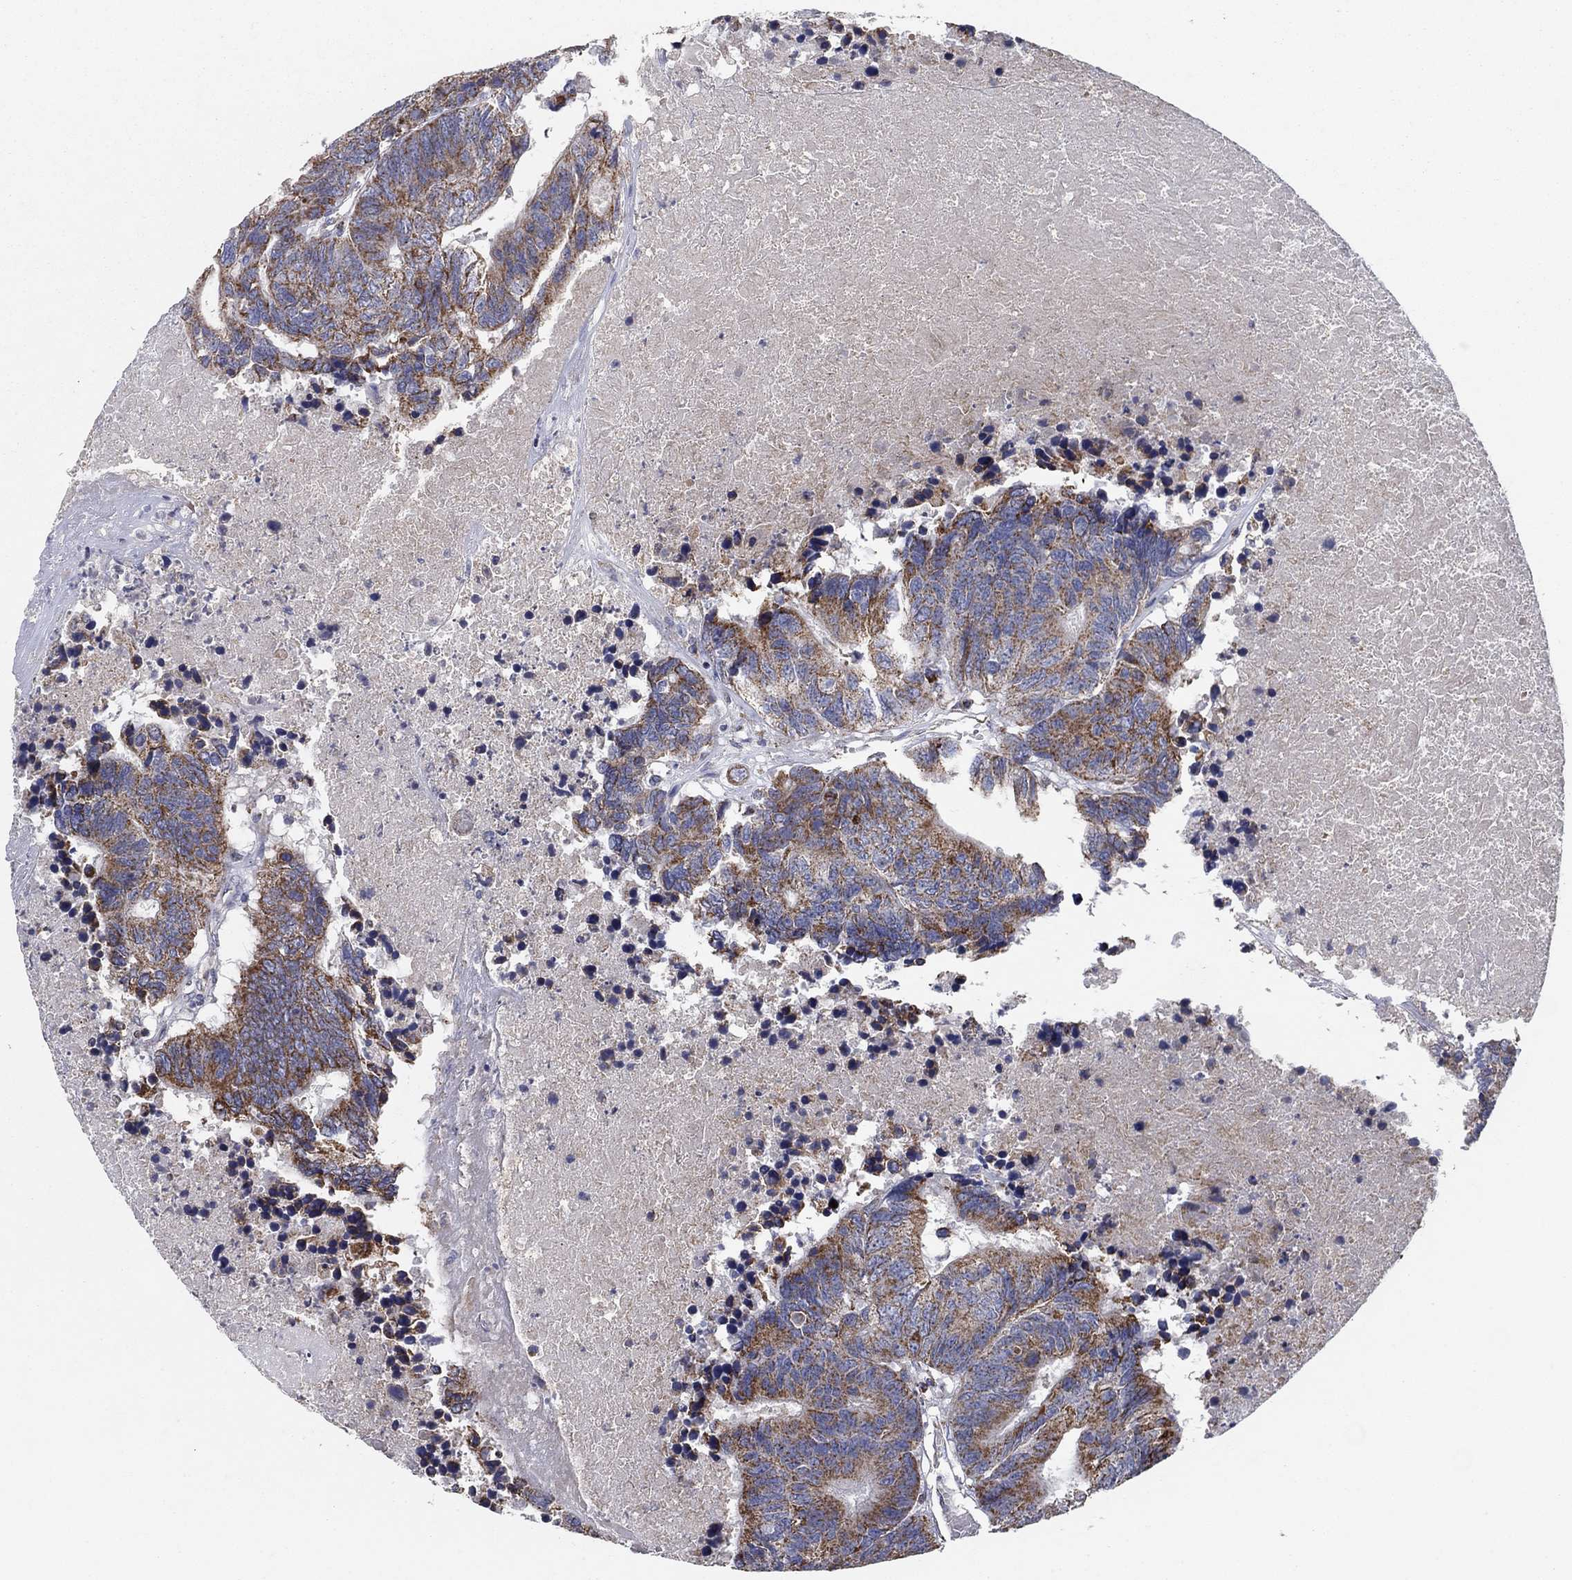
{"staining": {"intensity": "strong", "quantity": "25%-75%", "location": "cytoplasmic/membranous"}, "tissue": "colorectal cancer", "cell_type": "Tumor cells", "image_type": "cancer", "snomed": [{"axis": "morphology", "description": "Adenocarcinoma, NOS"}, {"axis": "topography", "description": "Colon"}], "caption": "A brown stain labels strong cytoplasmic/membranous staining of a protein in human colorectal adenocarcinoma tumor cells. (brown staining indicates protein expression, while blue staining denotes nuclei).", "gene": "C9orf85", "patient": {"sex": "female", "age": 48}}